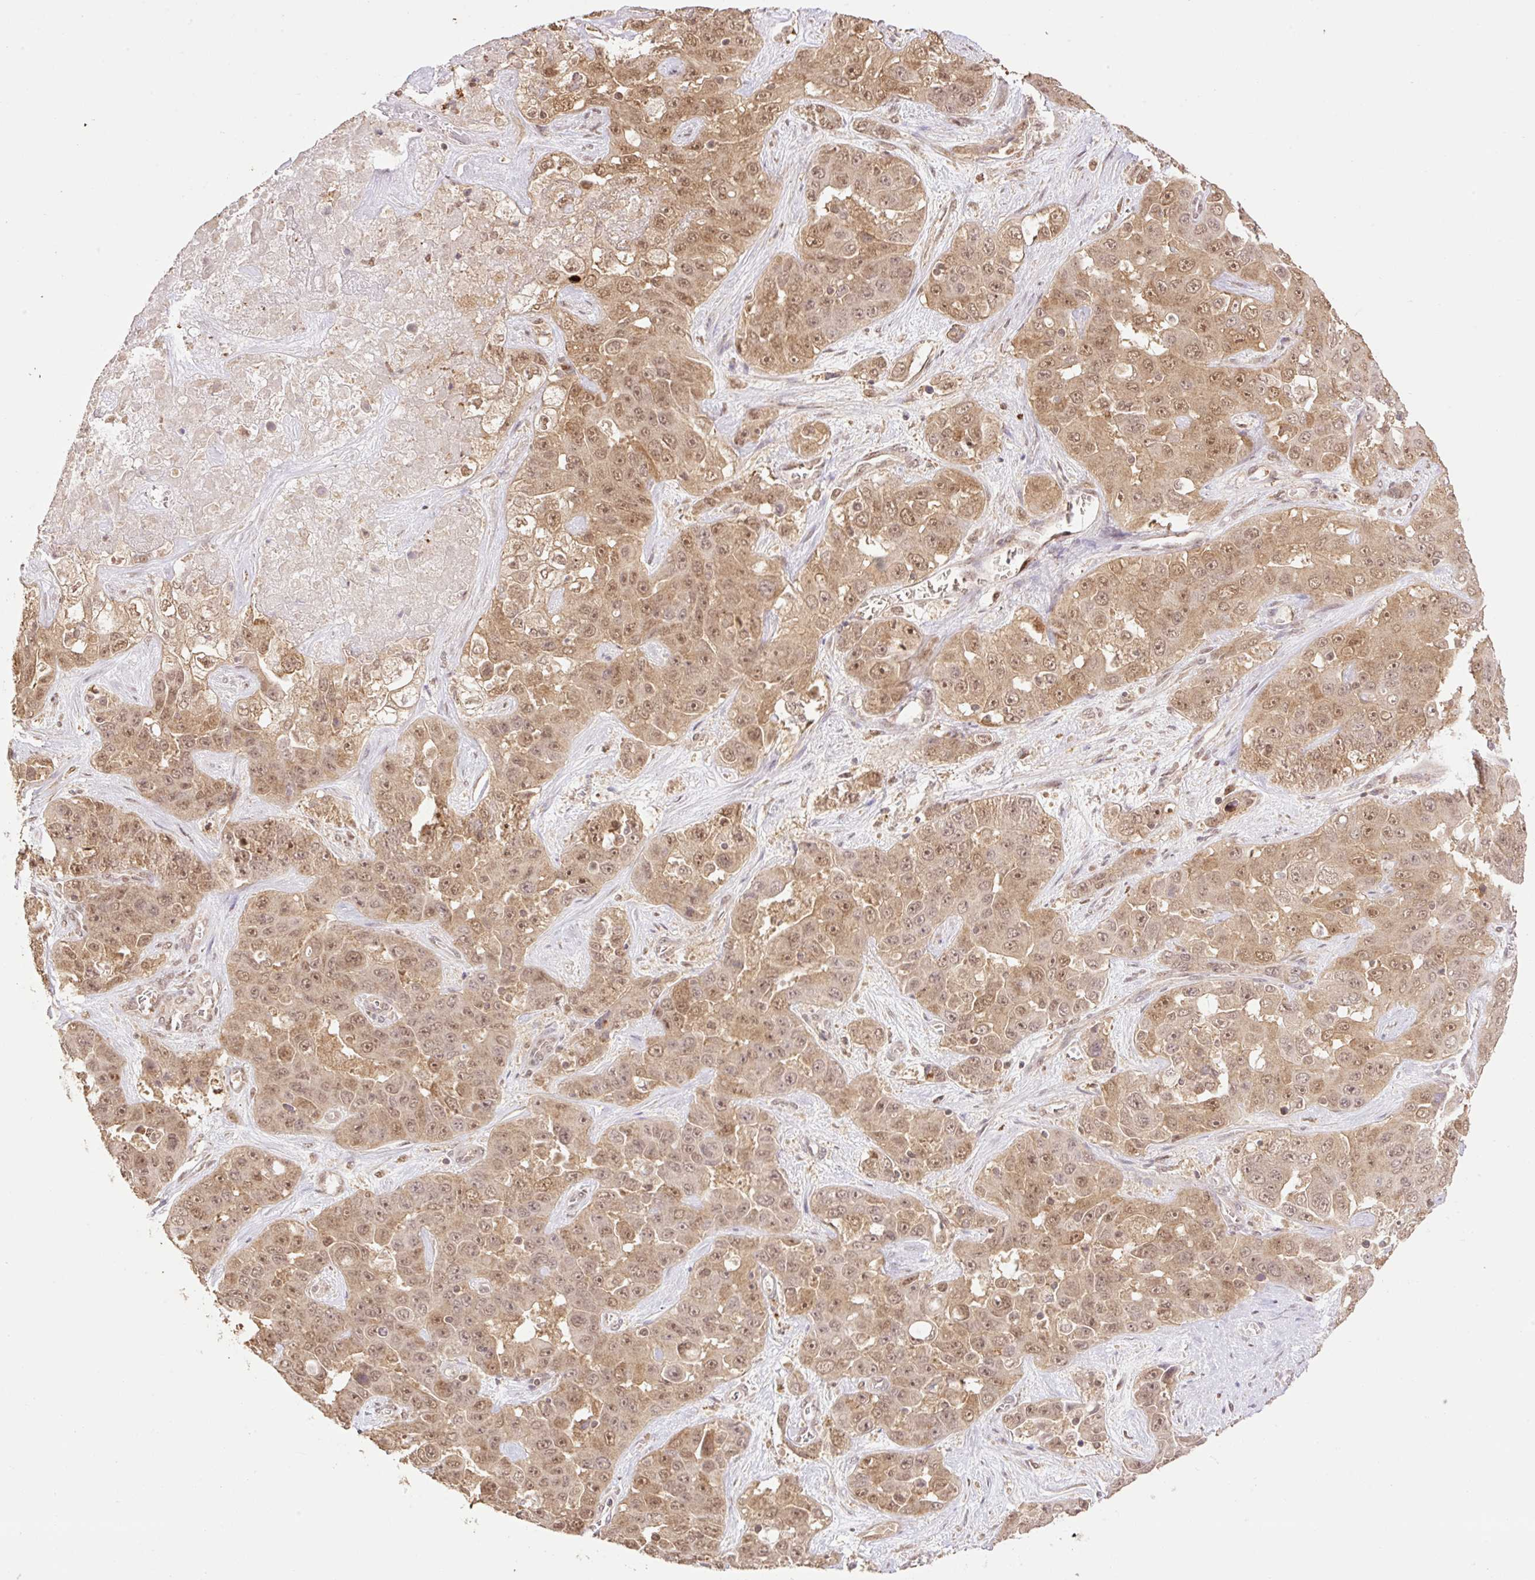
{"staining": {"intensity": "moderate", "quantity": ">75%", "location": "cytoplasmic/membranous,nuclear"}, "tissue": "liver cancer", "cell_type": "Tumor cells", "image_type": "cancer", "snomed": [{"axis": "morphology", "description": "Cholangiocarcinoma"}, {"axis": "topography", "description": "Liver"}], "caption": "High-power microscopy captured an immunohistochemistry (IHC) photomicrograph of liver cholangiocarcinoma, revealing moderate cytoplasmic/membranous and nuclear staining in approximately >75% of tumor cells.", "gene": "VPS25", "patient": {"sex": "female", "age": 52}}